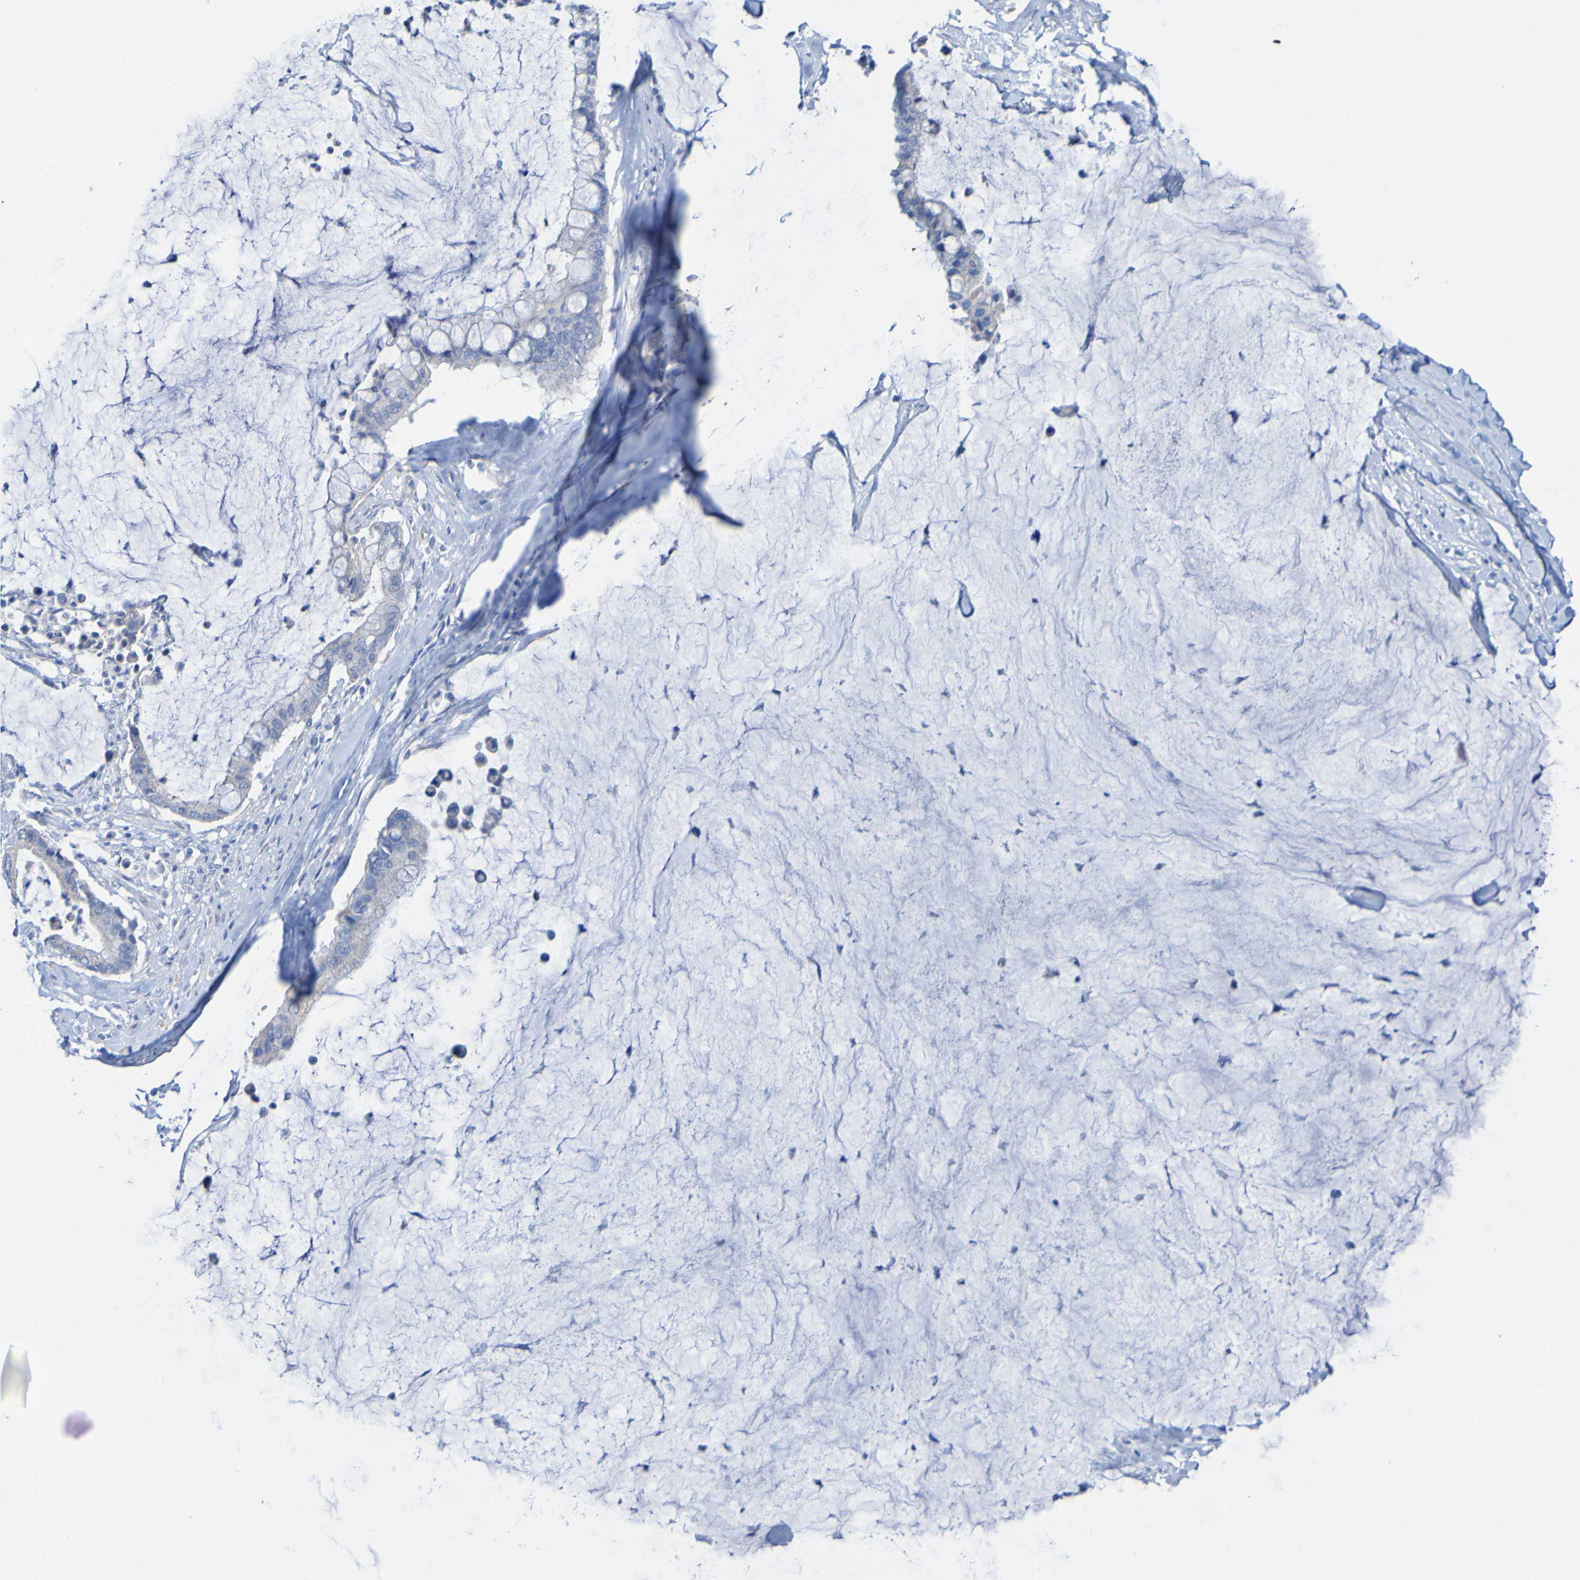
{"staining": {"intensity": "negative", "quantity": "none", "location": "none"}, "tissue": "pancreatic cancer", "cell_type": "Tumor cells", "image_type": "cancer", "snomed": [{"axis": "morphology", "description": "Adenocarcinoma, NOS"}, {"axis": "topography", "description": "Pancreas"}], "caption": "A micrograph of adenocarcinoma (pancreatic) stained for a protein demonstrates no brown staining in tumor cells.", "gene": "ACMSD", "patient": {"sex": "male", "age": 41}}